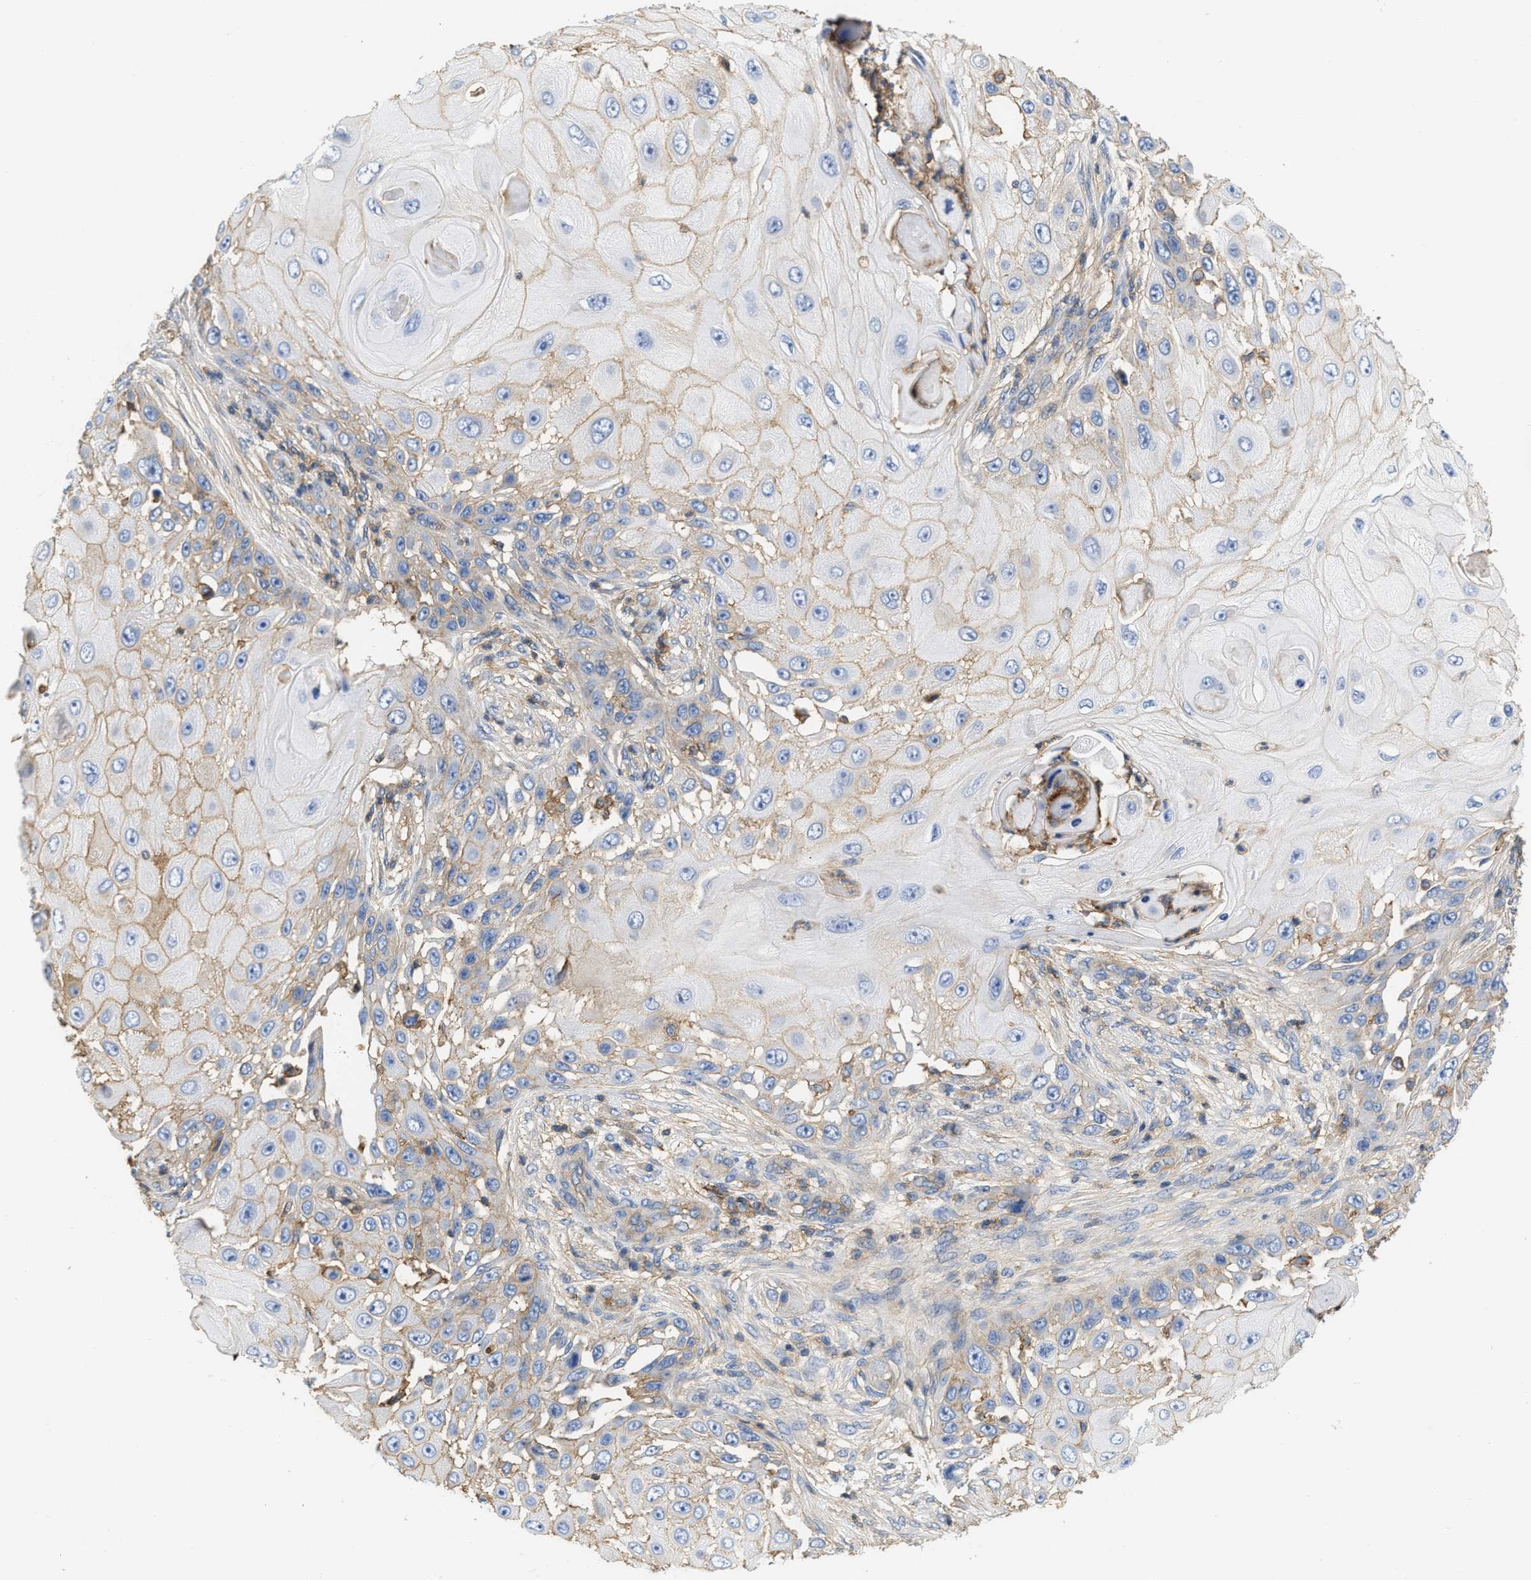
{"staining": {"intensity": "weak", "quantity": "25%-75%", "location": "cytoplasmic/membranous"}, "tissue": "skin cancer", "cell_type": "Tumor cells", "image_type": "cancer", "snomed": [{"axis": "morphology", "description": "Squamous cell carcinoma, NOS"}, {"axis": "topography", "description": "Skin"}], "caption": "Immunohistochemical staining of skin cancer exhibits low levels of weak cytoplasmic/membranous expression in about 25%-75% of tumor cells.", "gene": "GNB4", "patient": {"sex": "female", "age": 44}}